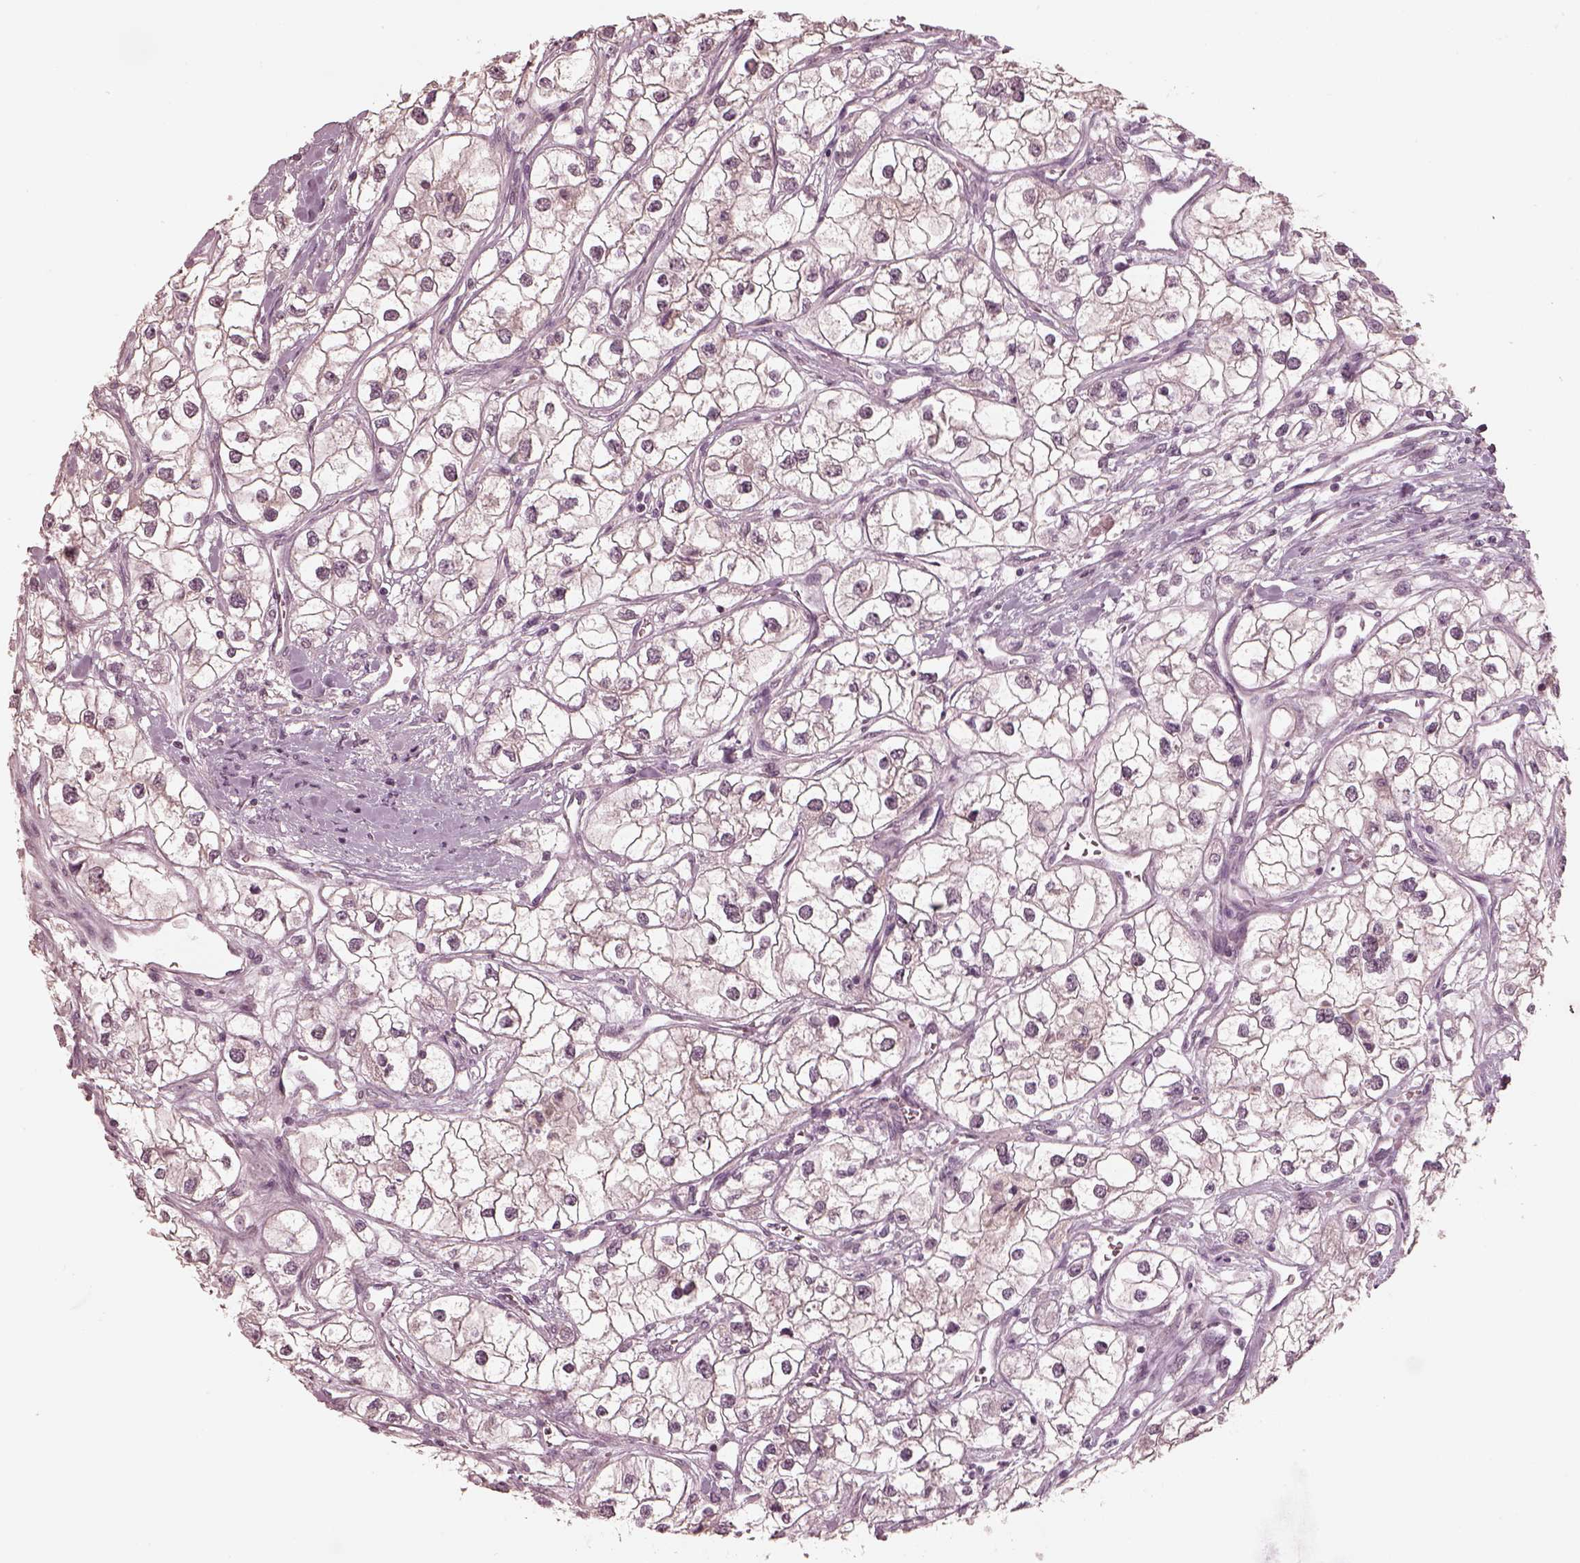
{"staining": {"intensity": "negative", "quantity": "none", "location": "none"}, "tissue": "renal cancer", "cell_type": "Tumor cells", "image_type": "cancer", "snomed": [{"axis": "morphology", "description": "Adenocarcinoma, NOS"}, {"axis": "topography", "description": "Kidney"}], "caption": "Immunohistochemical staining of adenocarcinoma (renal) demonstrates no significant positivity in tumor cells. The staining is performed using DAB (3,3'-diaminobenzidine) brown chromogen with nuclei counter-stained in using hematoxylin.", "gene": "IQCB1", "patient": {"sex": "male", "age": 59}}